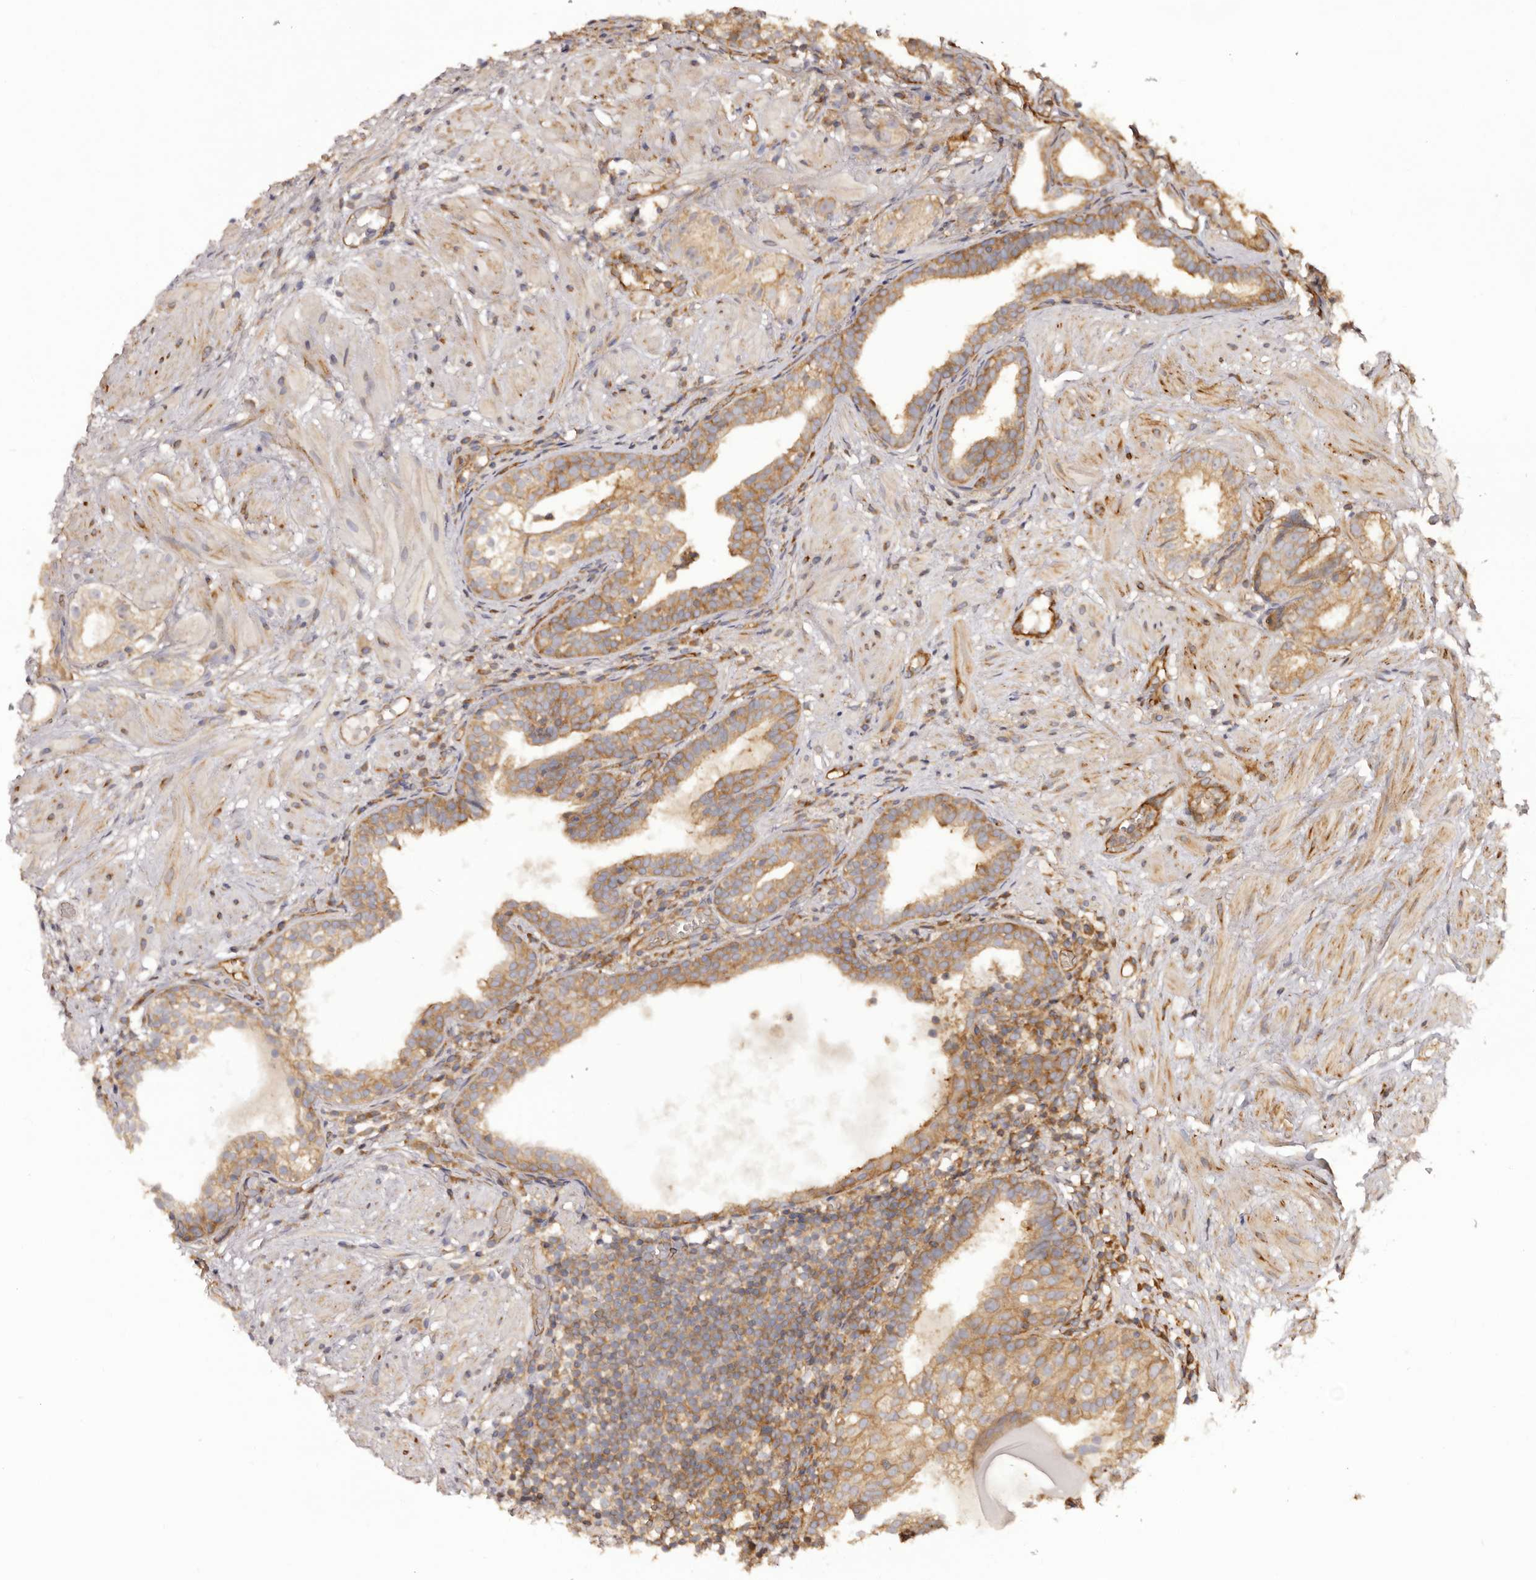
{"staining": {"intensity": "moderate", "quantity": ">75%", "location": "cytoplasmic/membranous"}, "tissue": "prostate cancer", "cell_type": "Tumor cells", "image_type": "cancer", "snomed": [{"axis": "morphology", "description": "Adenocarcinoma, Low grade"}, {"axis": "topography", "description": "Prostate"}], "caption": "Immunohistochemical staining of human prostate cancer shows medium levels of moderate cytoplasmic/membranous staining in approximately >75% of tumor cells.", "gene": "RPS6", "patient": {"sex": "male", "age": 88}}